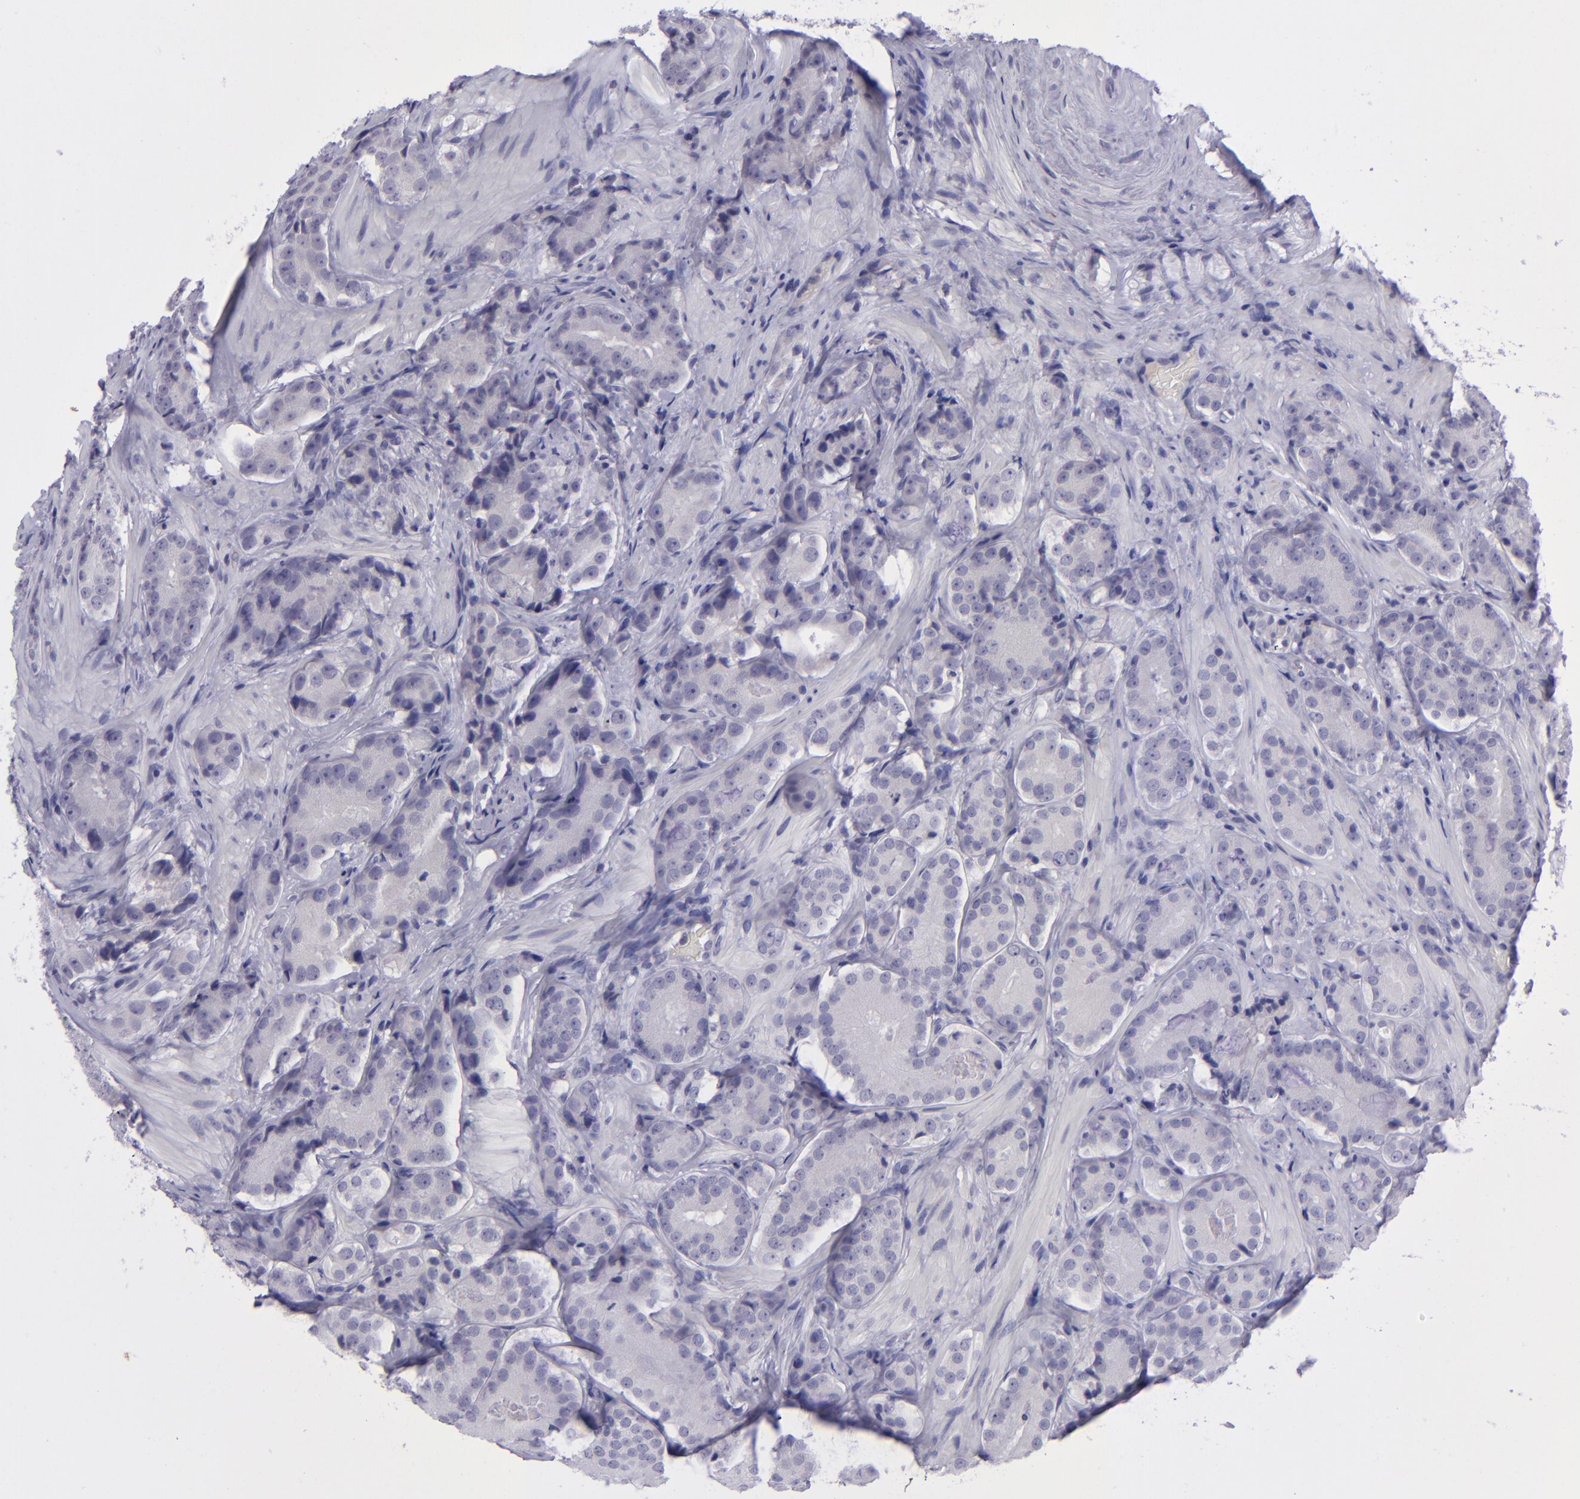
{"staining": {"intensity": "negative", "quantity": "none", "location": "none"}, "tissue": "prostate cancer", "cell_type": "Tumor cells", "image_type": "cancer", "snomed": [{"axis": "morphology", "description": "Adenocarcinoma, High grade"}, {"axis": "topography", "description": "Prostate"}], "caption": "The photomicrograph displays no significant staining in tumor cells of adenocarcinoma (high-grade) (prostate).", "gene": "POU2F2", "patient": {"sex": "male", "age": 70}}